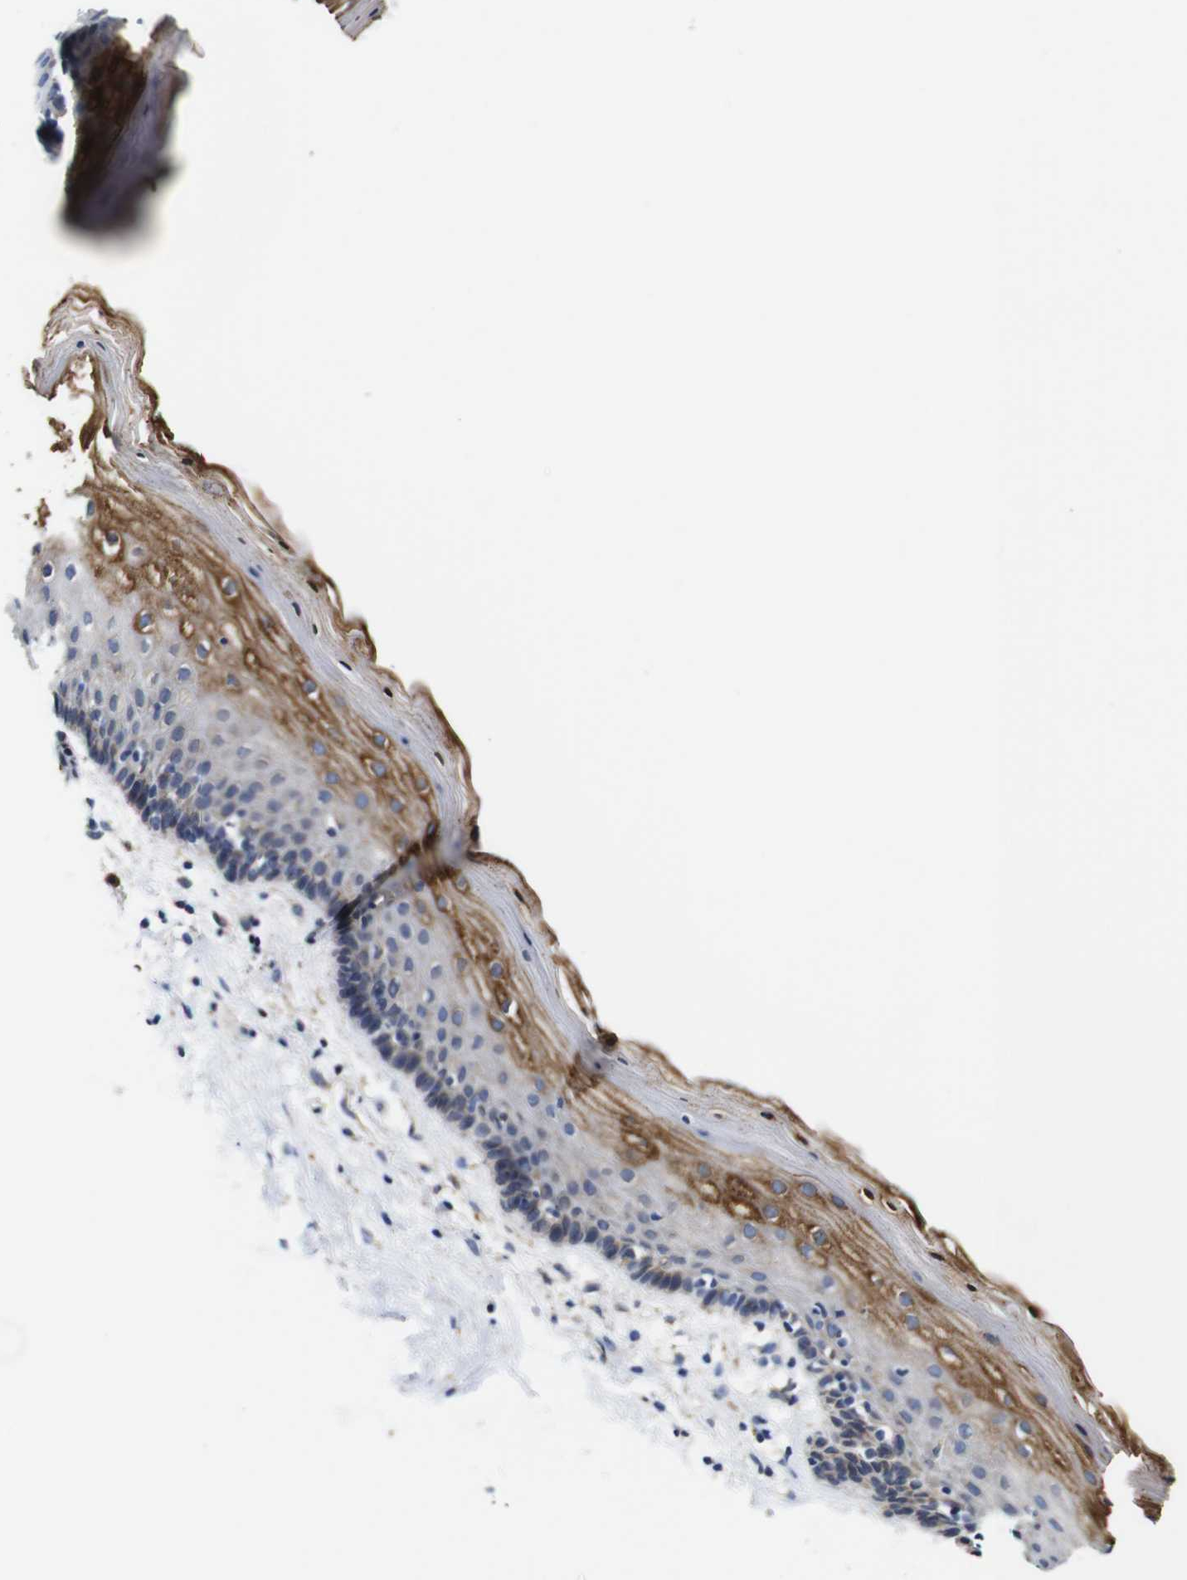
{"staining": {"intensity": "moderate", "quantity": "25%-75%", "location": "cytoplasmic/membranous"}, "tissue": "vagina", "cell_type": "Squamous epithelial cells", "image_type": "normal", "snomed": [{"axis": "morphology", "description": "Normal tissue, NOS"}, {"axis": "topography", "description": "Vagina"}], "caption": "A brown stain labels moderate cytoplasmic/membranous positivity of a protein in squamous epithelial cells of unremarkable vagina. (brown staining indicates protein expression, while blue staining denotes nuclei).", "gene": "CLCC1", "patient": {"sex": "female", "age": 44}}